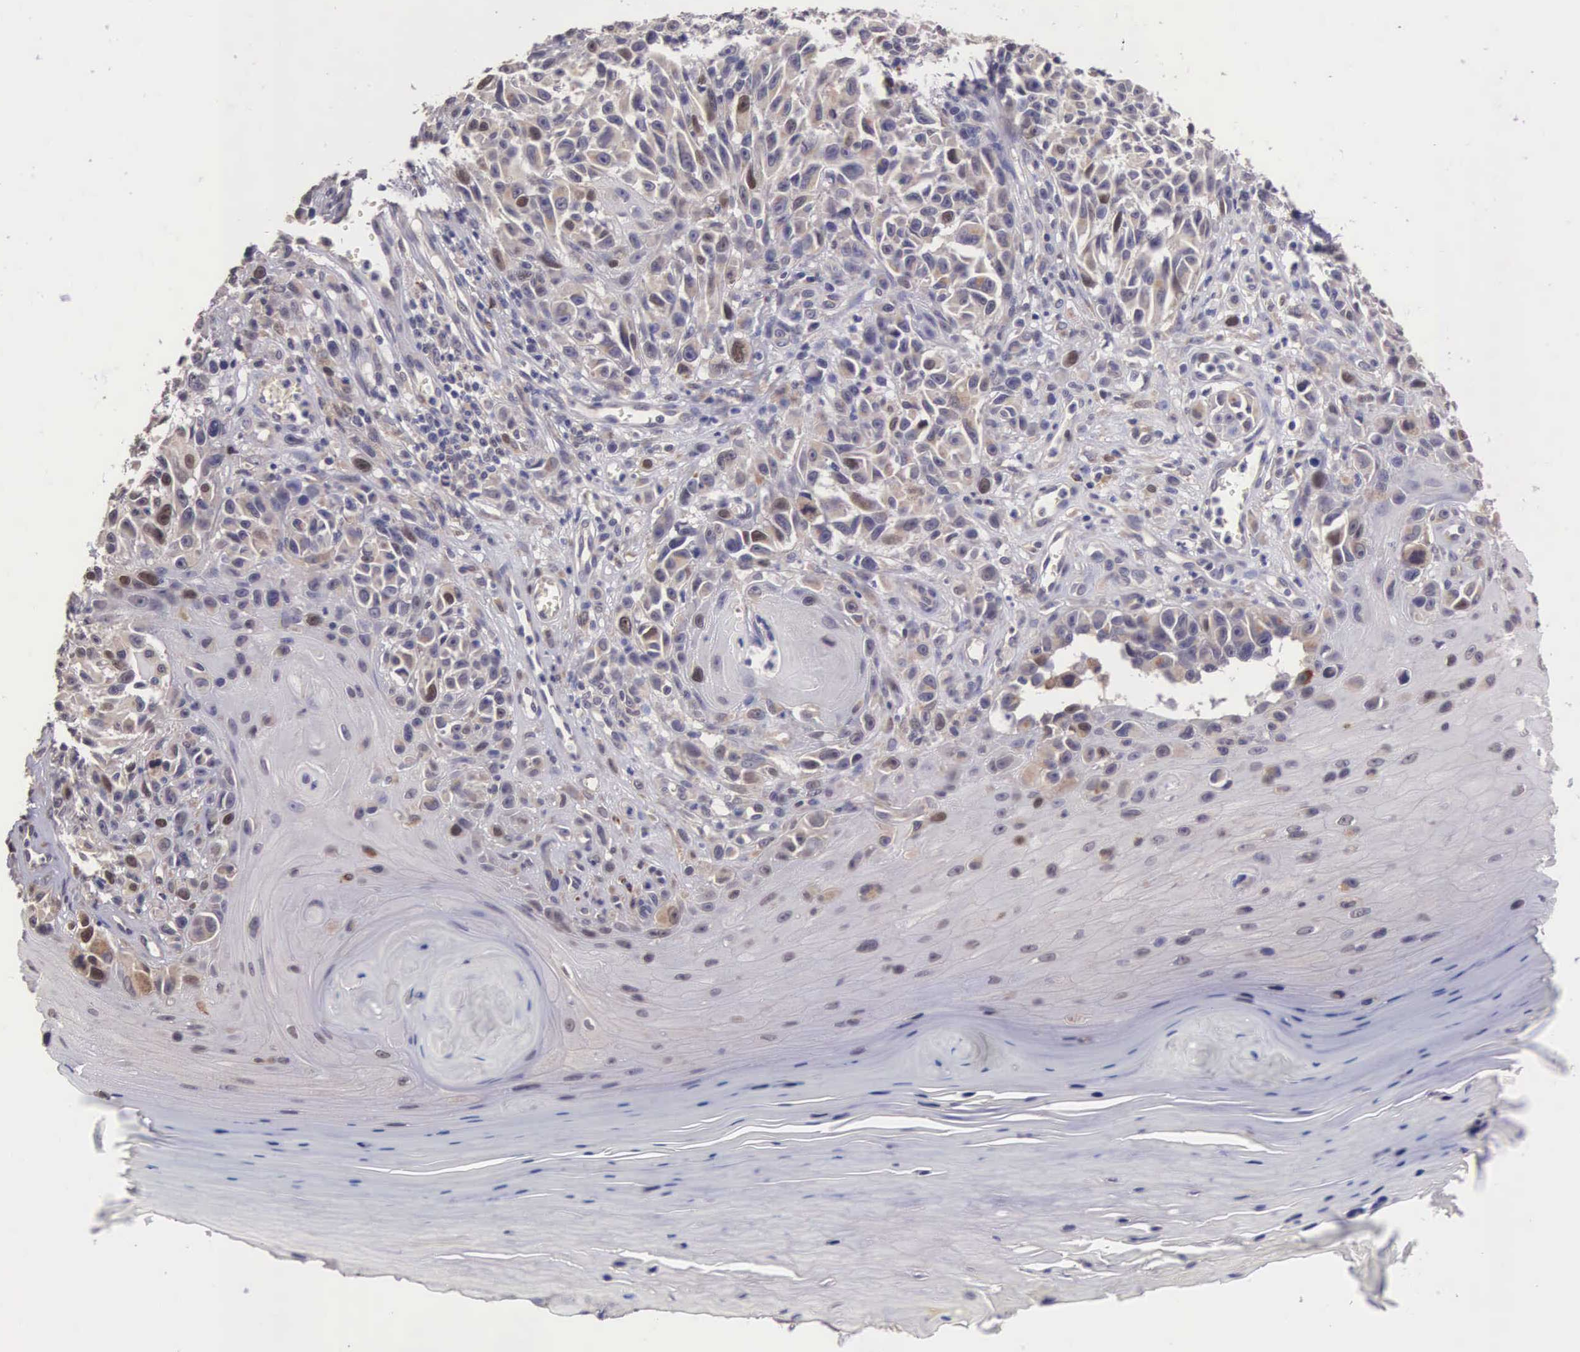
{"staining": {"intensity": "moderate", "quantity": ">75%", "location": "cytoplasmic/membranous"}, "tissue": "melanoma", "cell_type": "Tumor cells", "image_type": "cancer", "snomed": [{"axis": "morphology", "description": "Malignant melanoma, NOS"}, {"axis": "topography", "description": "Skin"}], "caption": "Melanoma stained with a brown dye shows moderate cytoplasmic/membranous positive positivity in approximately >75% of tumor cells.", "gene": "CDC45", "patient": {"sex": "female", "age": 82}}